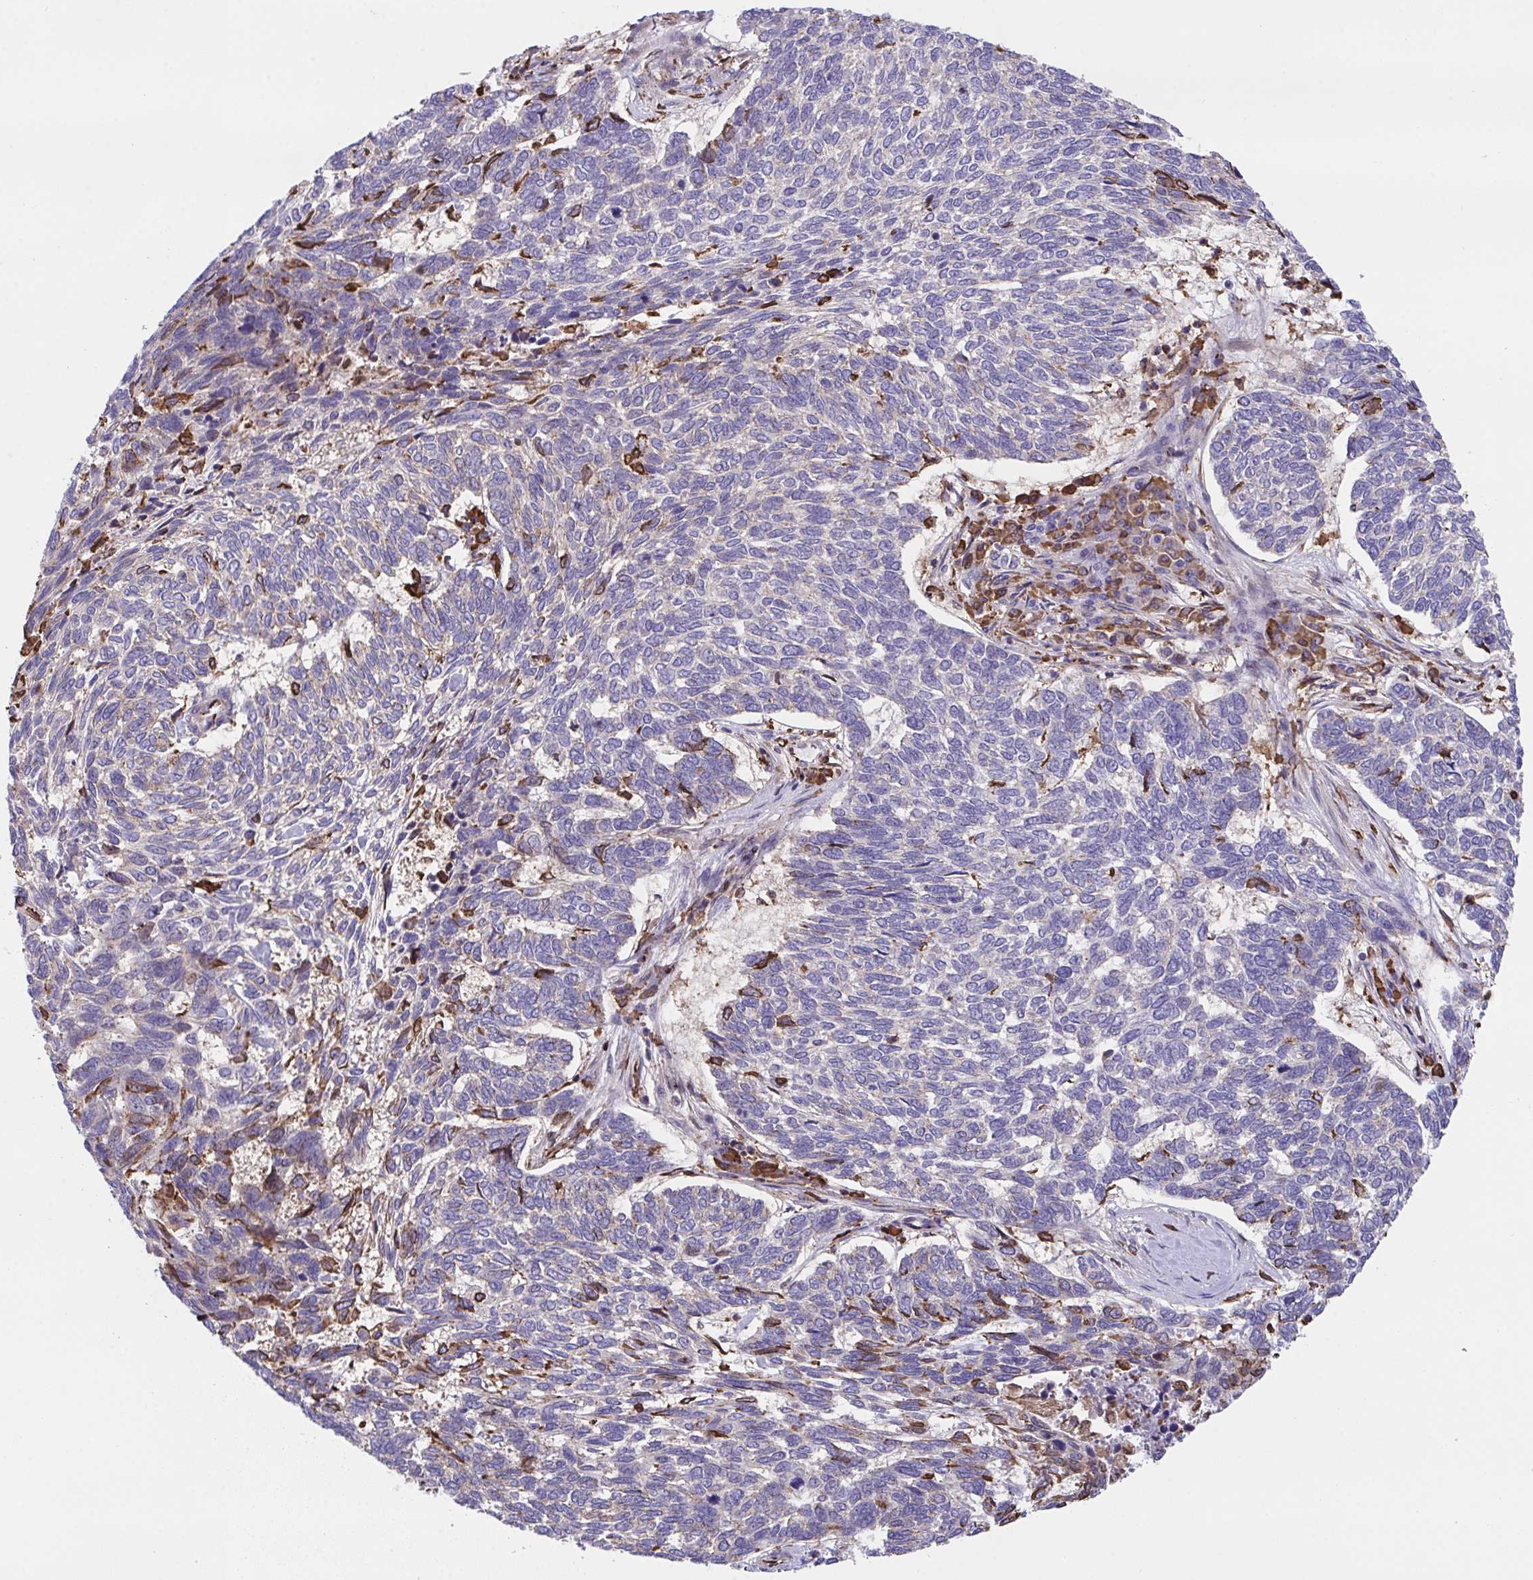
{"staining": {"intensity": "negative", "quantity": "none", "location": "none"}, "tissue": "skin cancer", "cell_type": "Tumor cells", "image_type": "cancer", "snomed": [{"axis": "morphology", "description": "Basal cell carcinoma"}, {"axis": "topography", "description": "Skin"}], "caption": "Tumor cells show no significant protein staining in skin basal cell carcinoma.", "gene": "PPIH", "patient": {"sex": "female", "age": 65}}